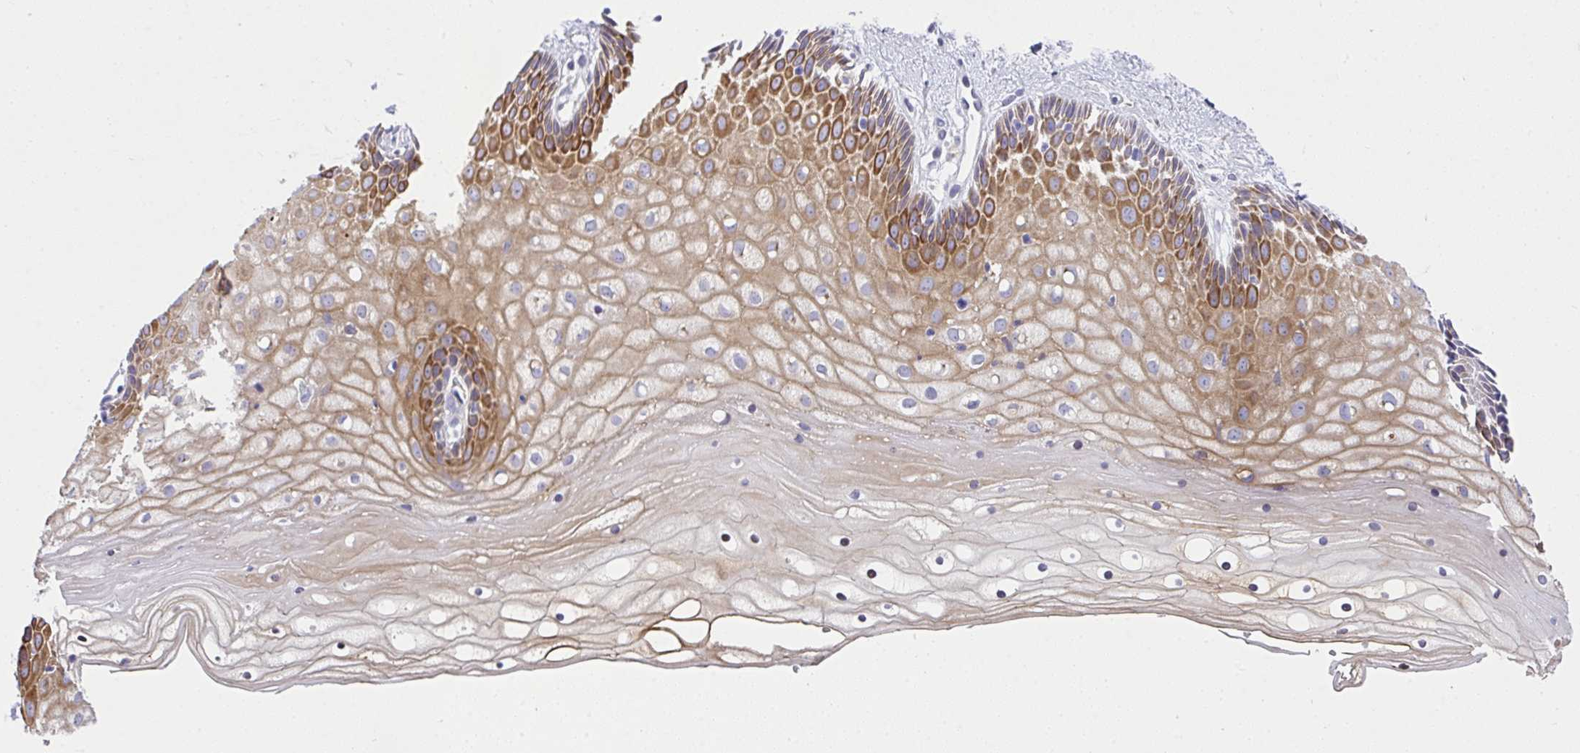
{"staining": {"intensity": "negative", "quantity": "none", "location": "none"}, "tissue": "cervix", "cell_type": "Glandular cells", "image_type": "normal", "snomed": [{"axis": "morphology", "description": "Normal tissue, NOS"}, {"axis": "topography", "description": "Cervix"}], "caption": "Normal cervix was stained to show a protein in brown. There is no significant positivity in glandular cells. (Stains: DAB (3,3'-diaminobenzidine) immunohistochemistry (IHC) with hematoxylin counter stain, Microscopy: brightfield microscopy at high magnification).", "gene": "ADRA2C", "patient": {"sex": "female", "age": 36}}